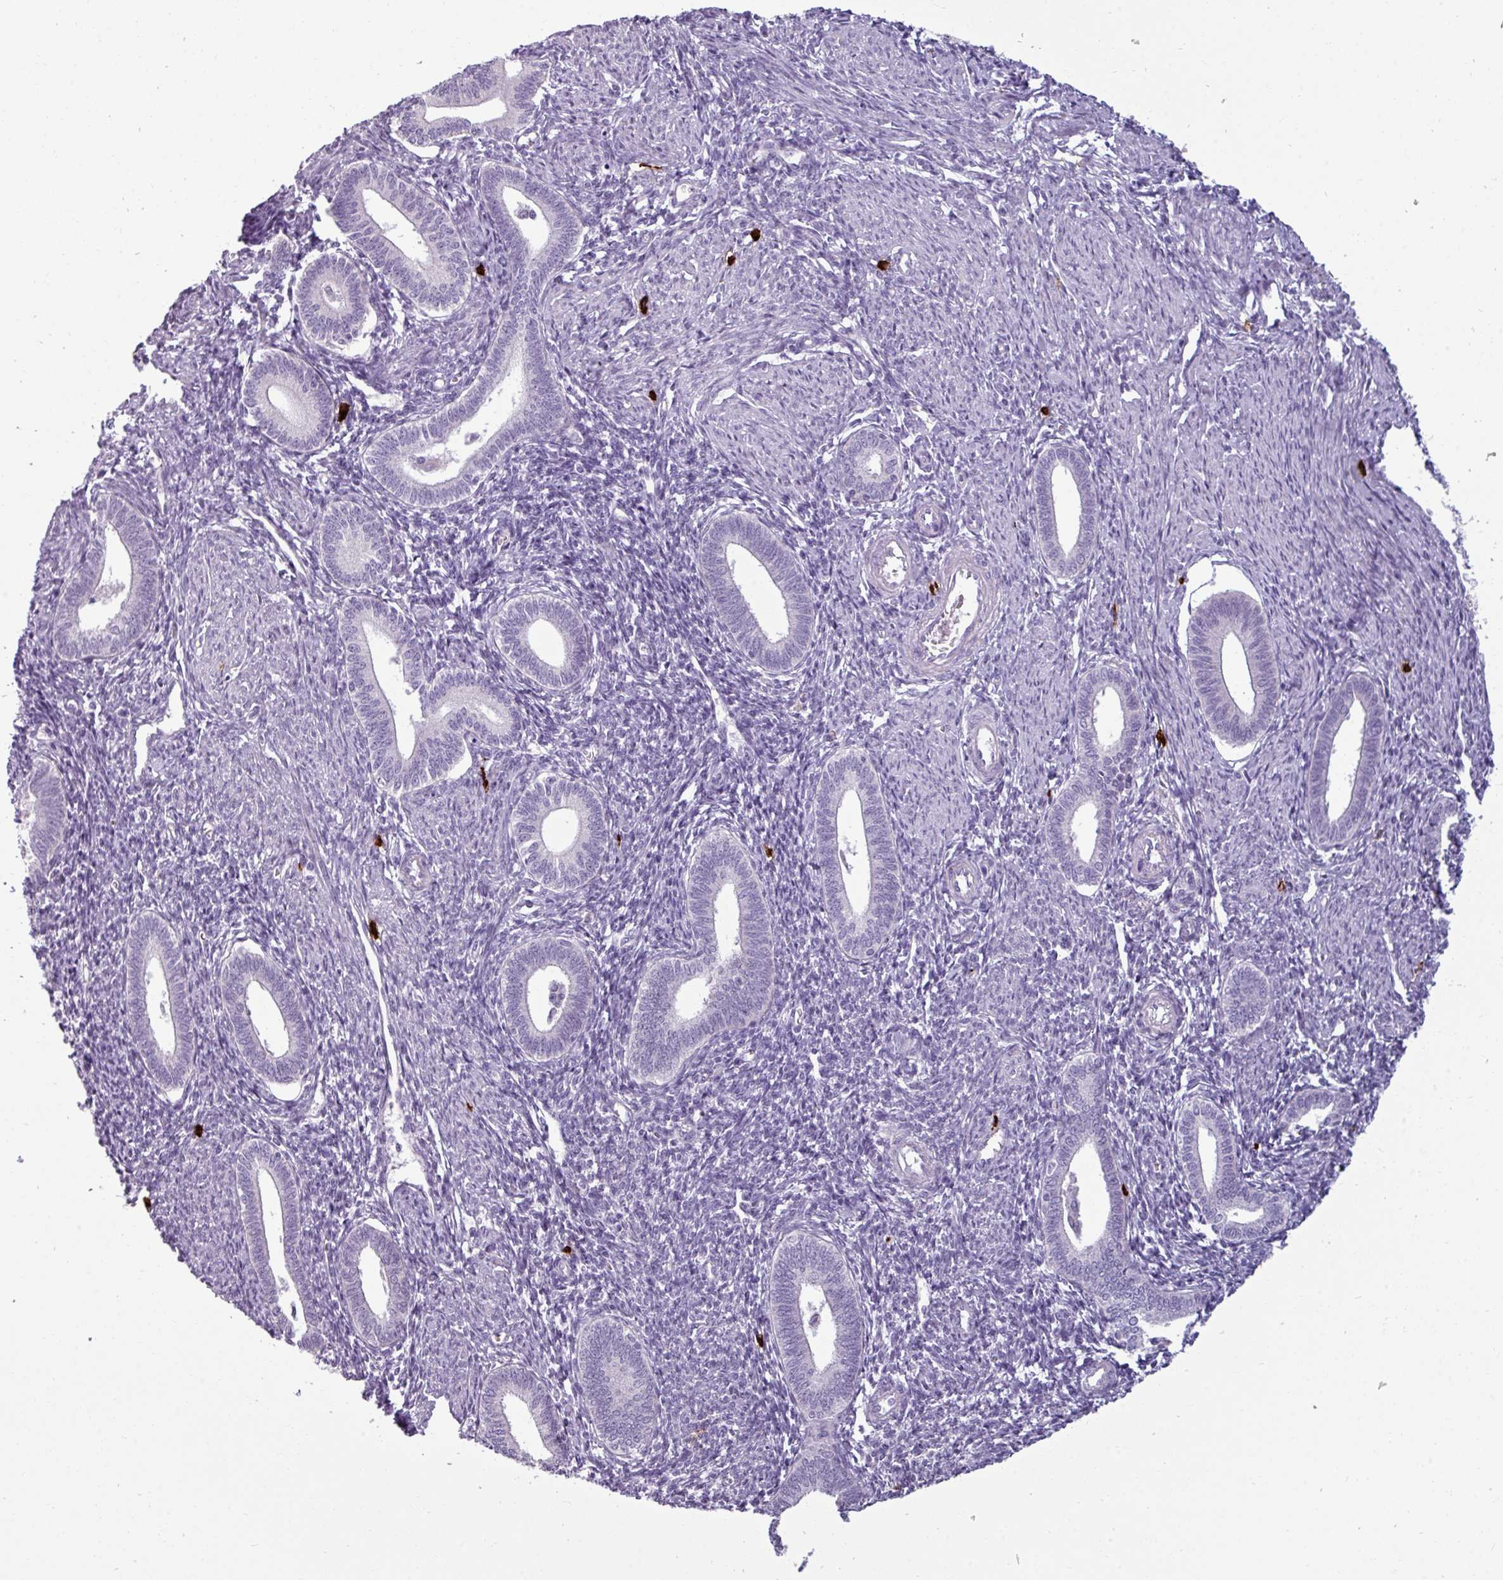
{"staining": {"intensity": "negative", "quantity": "none", "location": "none"}, "tissue": "endometrium", "cell_type": "Cells in endometrial stroma", "image_type": "normal", "snomed": [{"axis": "morphology", "description": "Normal tissue, NOS"}, {"axis": "topography", "description": "Endometrium"}], "caption": "Histopathology image shows no protein positivity in cells in endometrial stroma of benign endometrium. The staining is performed using DAB (3,3'-diaminobenzidine) brown chromogen with nuclei counter-stained in using hematoxylin.", "gene": "TRIM39", "patient": {"sex": "female", "age": 41}}